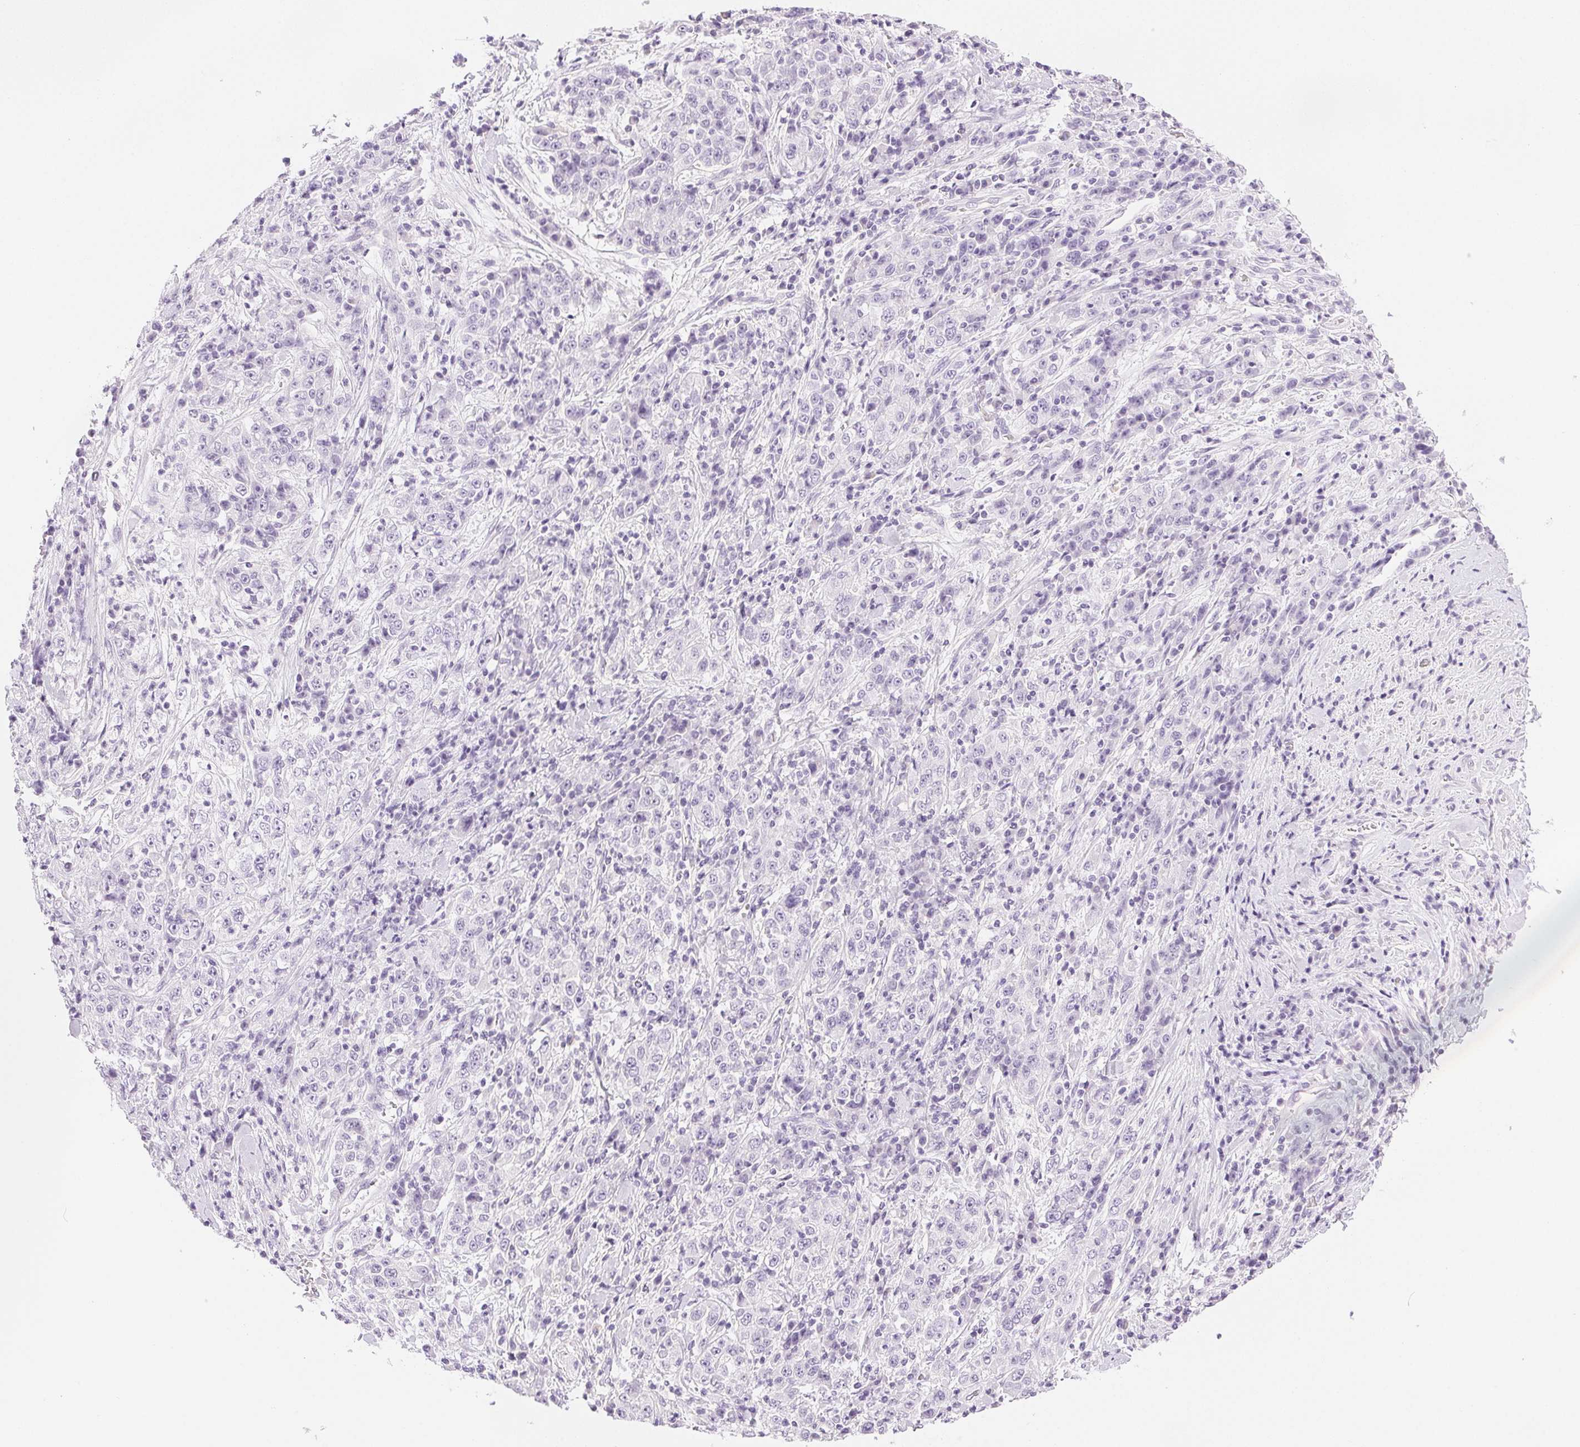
{"staining": {"intensity": "negative", "quantity": "none", "location": "none"}, "tissue": "stomach cancer", "cell_type": "Tumor cells", "image_type": "cancer", "snomed": [{"axis": "morphology", "description": "Normal tissue, NOS"}, {"axis": "morphology", "description": "Adenocarcinoma, NOS"}, {"axis": "topography", "description": "Stomach, upper"}, {"axis": "topography", "description": "Stomach"}], "caption": "Immunohistochemistry histopathology image of neoplastic tissue: human adenocarcinoma (stomach) stained with DAB (3,3'-diaminobenzidine) reveals no significant protein staining in tumor cells.", "gene": "SLC5A2", "patient": {"sex": "male", "age": 59}}